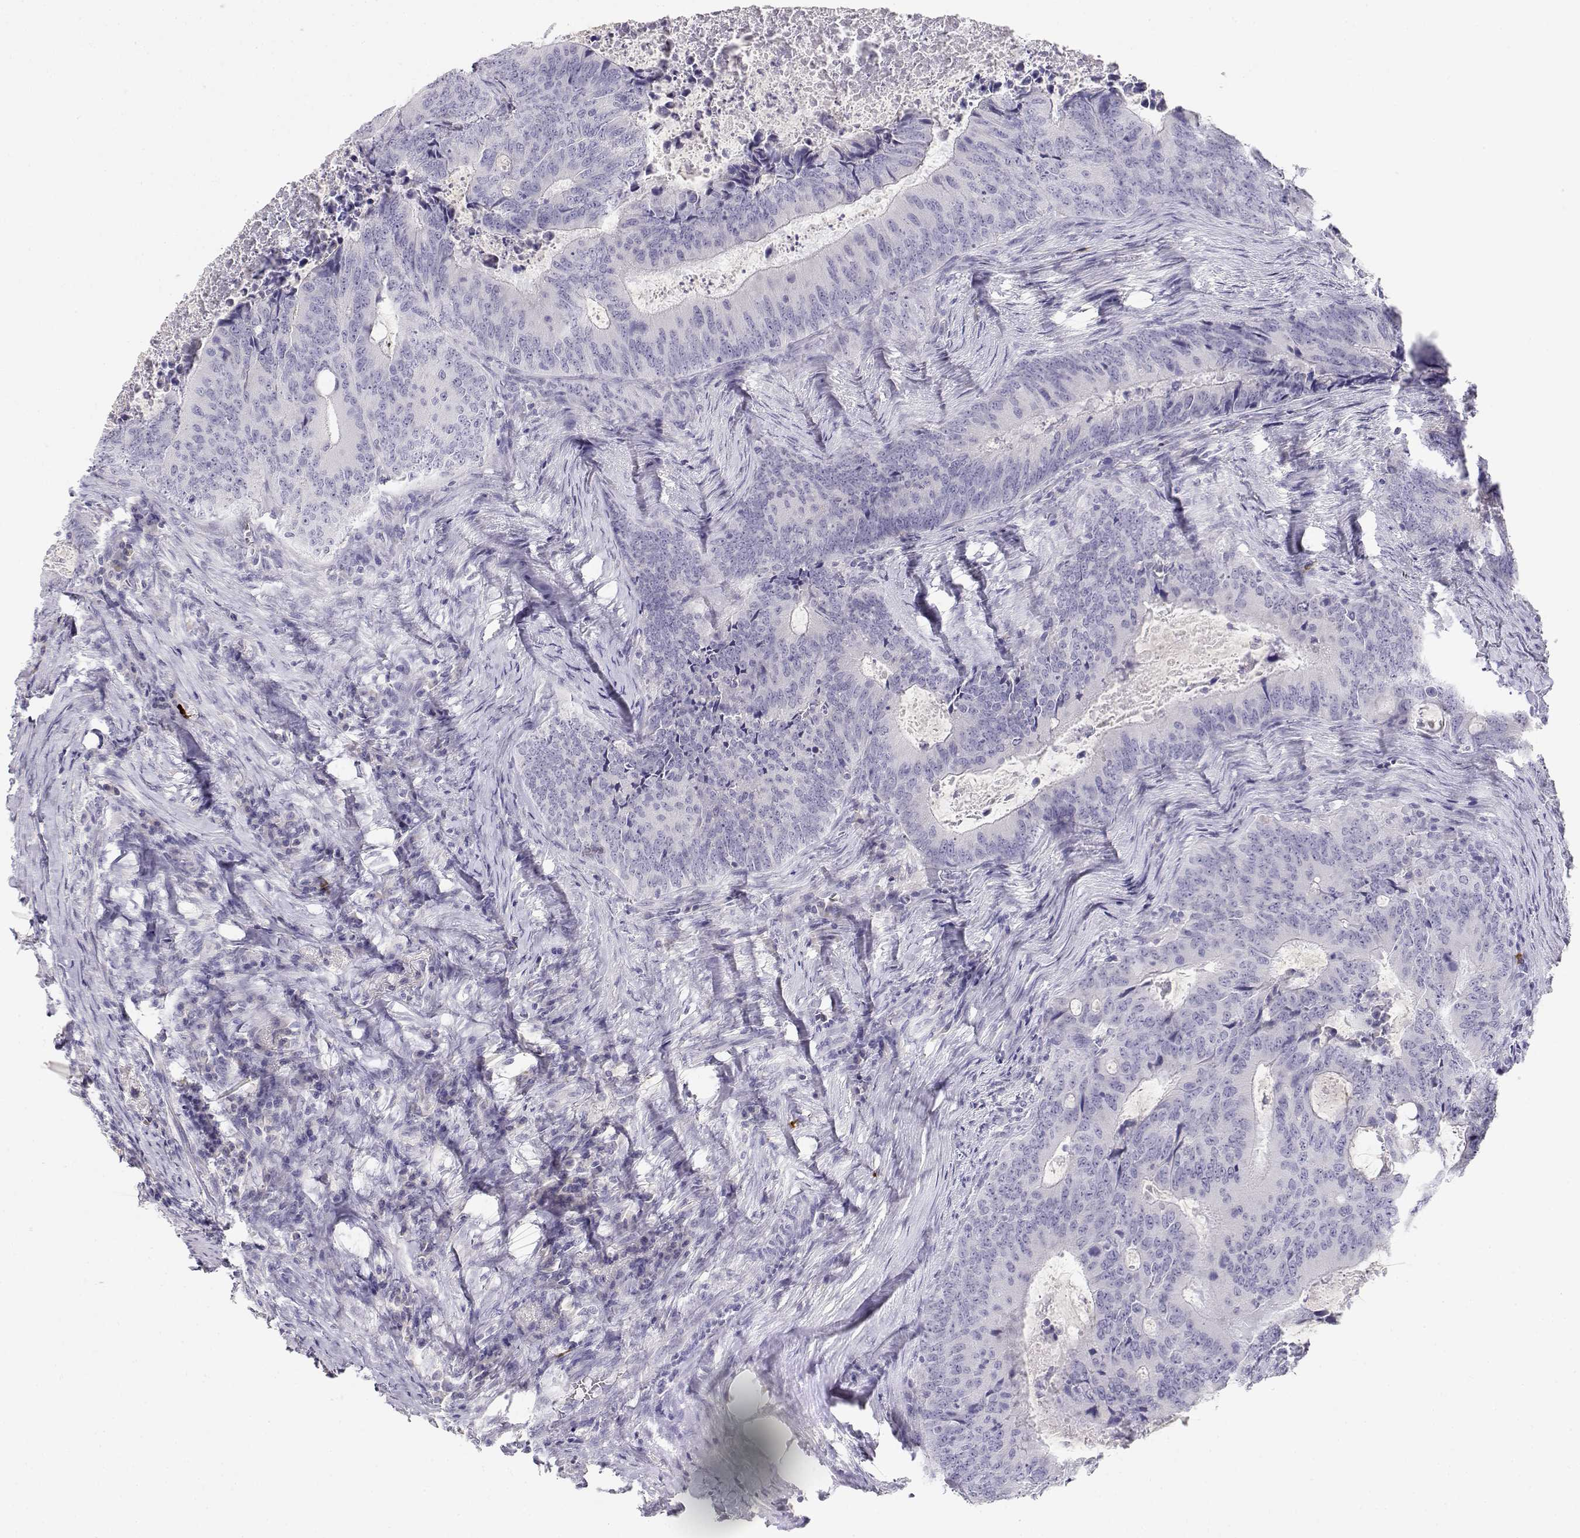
{"staining": {"intensity": "negative", "quantity": "none", "location": "none"}, "tissue": "colorectal cancer", "cell_type": "Tumor cells", "image_type": "cancer", "snomed": [{"axis": "morphology", "description": "Adenocarcinoma, NOS"}, {"axis": "topography", "description": "Colon"}], "caption": "DAB immunohistochemical staining of colorectal cancer (adenocarcinoma) reveals no significant positivity in tumor cells.", "gene": "GPR174", "patient": {"sex": "male", "age": 67}}